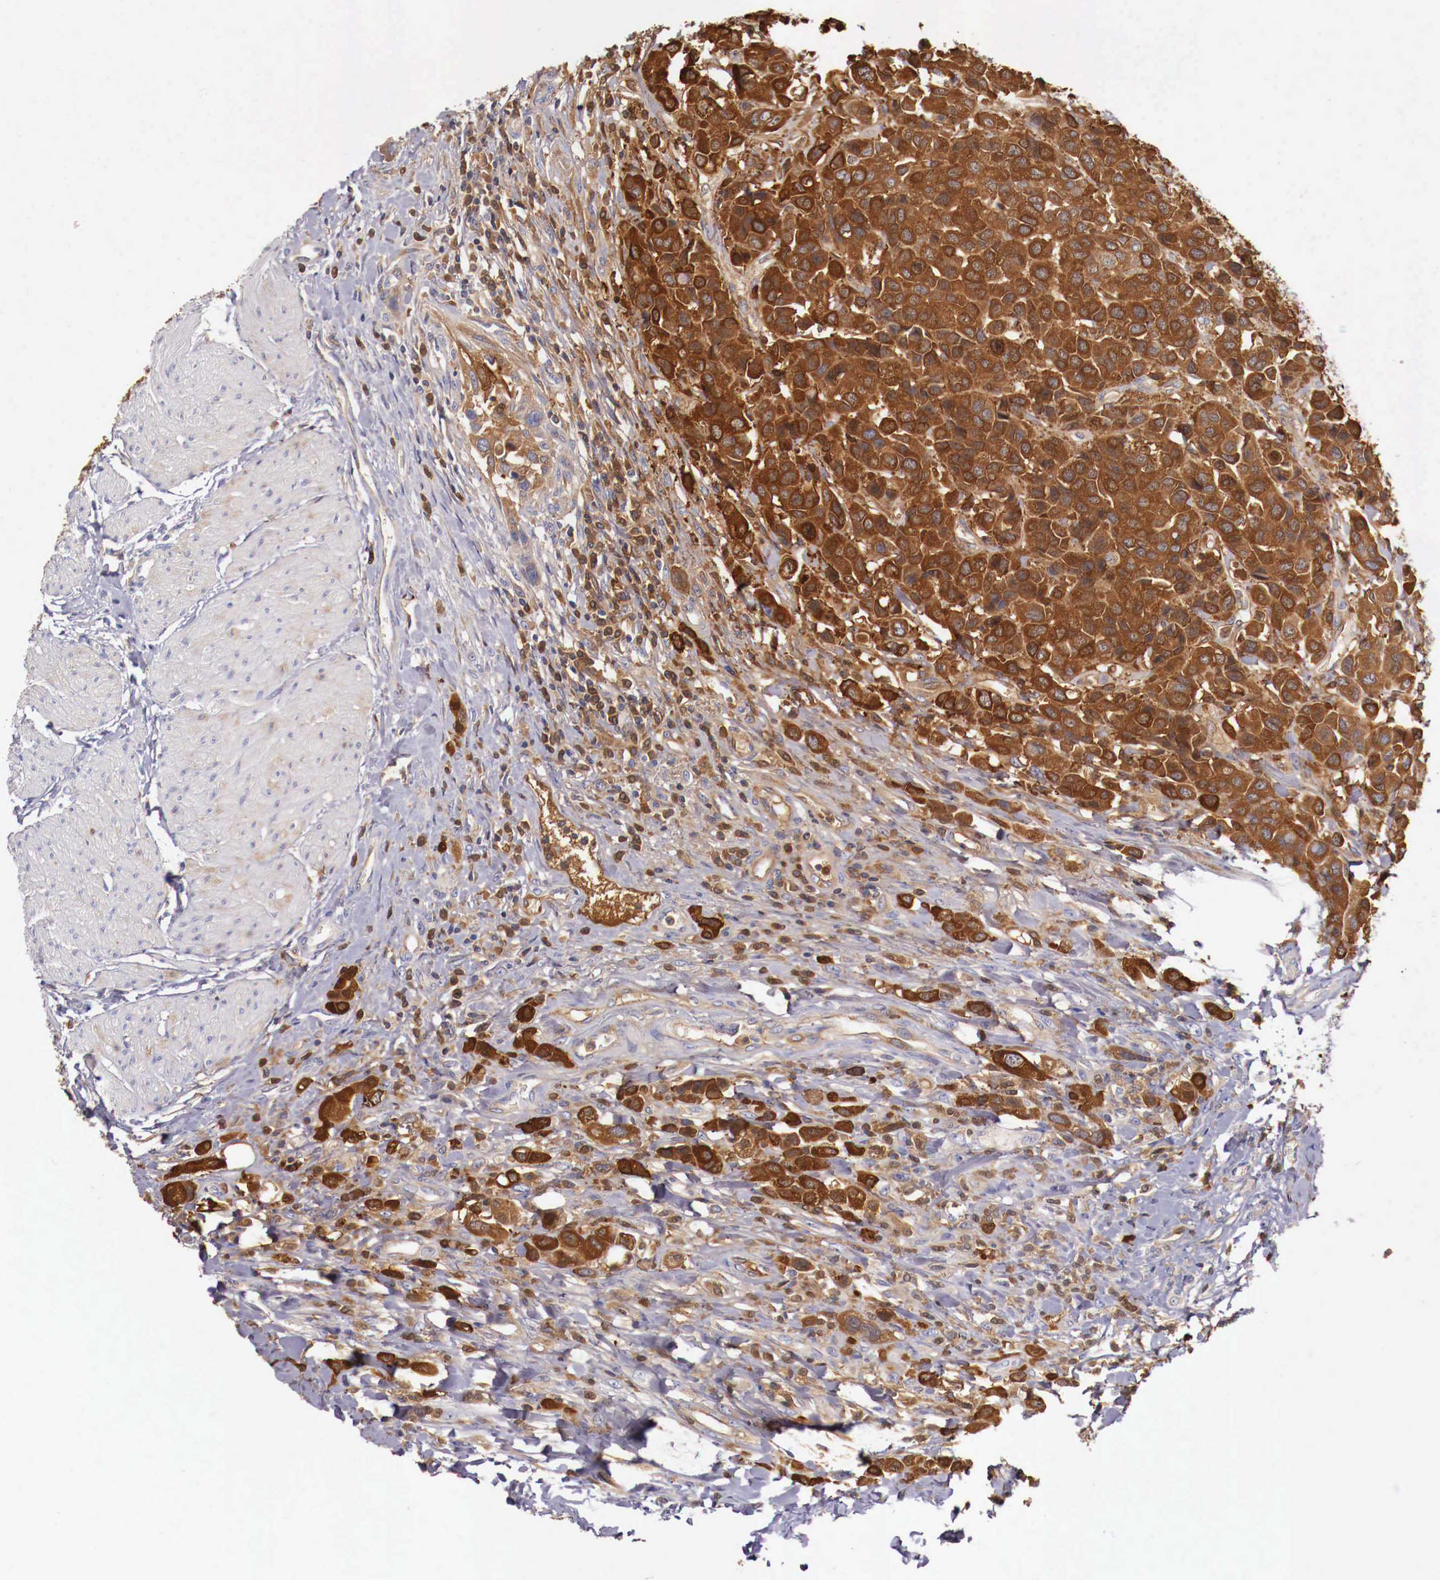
{"staining": {"intensity": "strong", "quantity": ">75%", "location": "cytoplasmic/membranous"}, "tissue": "urothelial cancer", "cell_type": "Tumor cells", "image_type": "cancer", "snomed": [{"axis": "morphology", "description": "Urothelial carcinoma, High grade"}, {"axis": "topography", "description": "Urinary bladder"}], "caption": "The micrograph shows staining of high-grade urothelial carcinoma, revealing strong cytoplasmic/membranous protein staining (brown color) within tumor cells.", "gene": "PITPNA", "patient": {"sex": "male", "age": 50}}